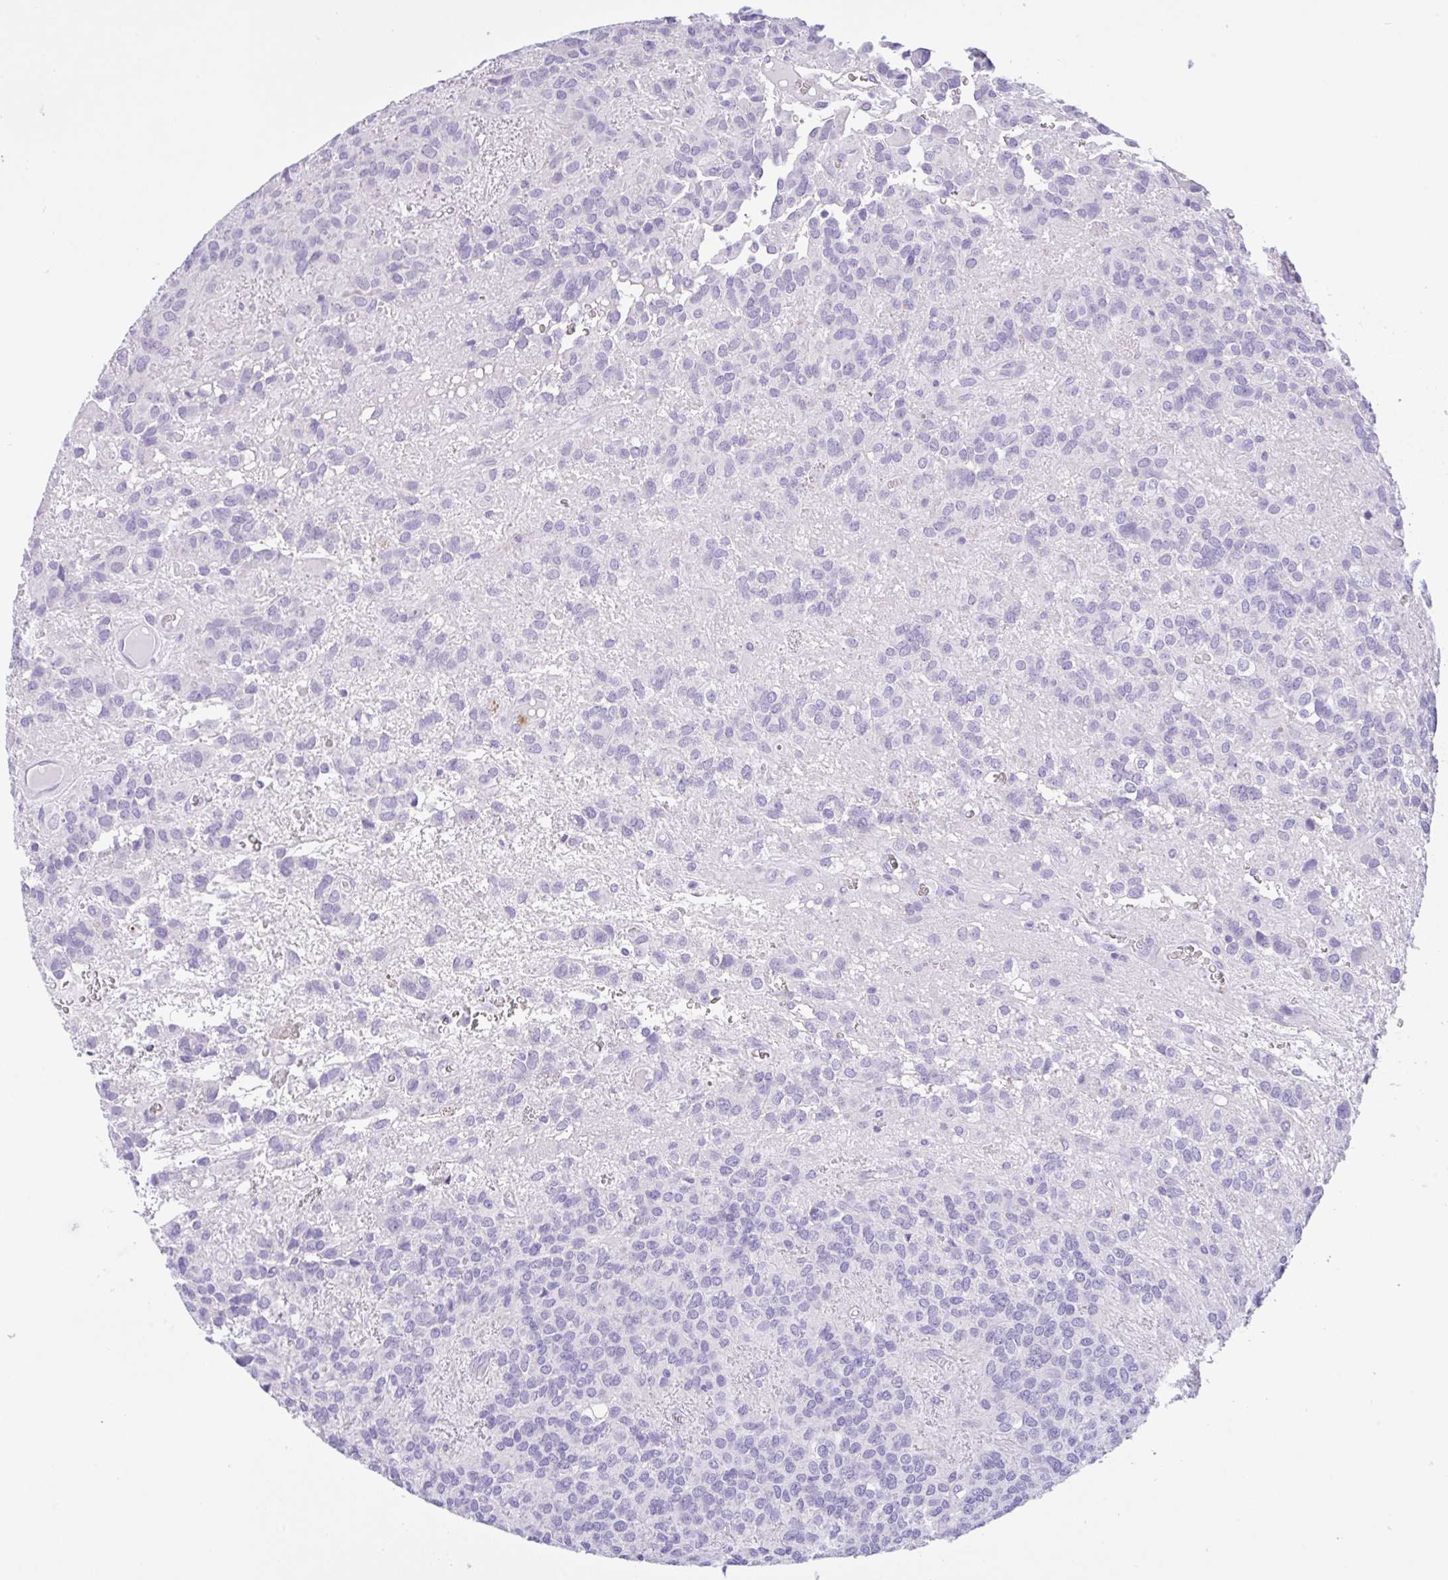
{"staining": {"intensity": "negative", "quantity": "none", "location": "none"}, "tissue": "glioma", "cell_type": "Tumor cells", "image_type": "cancer", "snomed": [{"axis": "morphology", "description": "Glioma, malignant, Low grade"}, {"axis": "topography", "description": "Brain"}], "caption": "IHC micrograph of neoplastic tissue: glioma stained with DAB (3,3'-diaminobenzidine) demonstrates no significant protein staining in tumor cells.", "gene": "NCF1", "patient": {"sex": "male", "age": 56}}